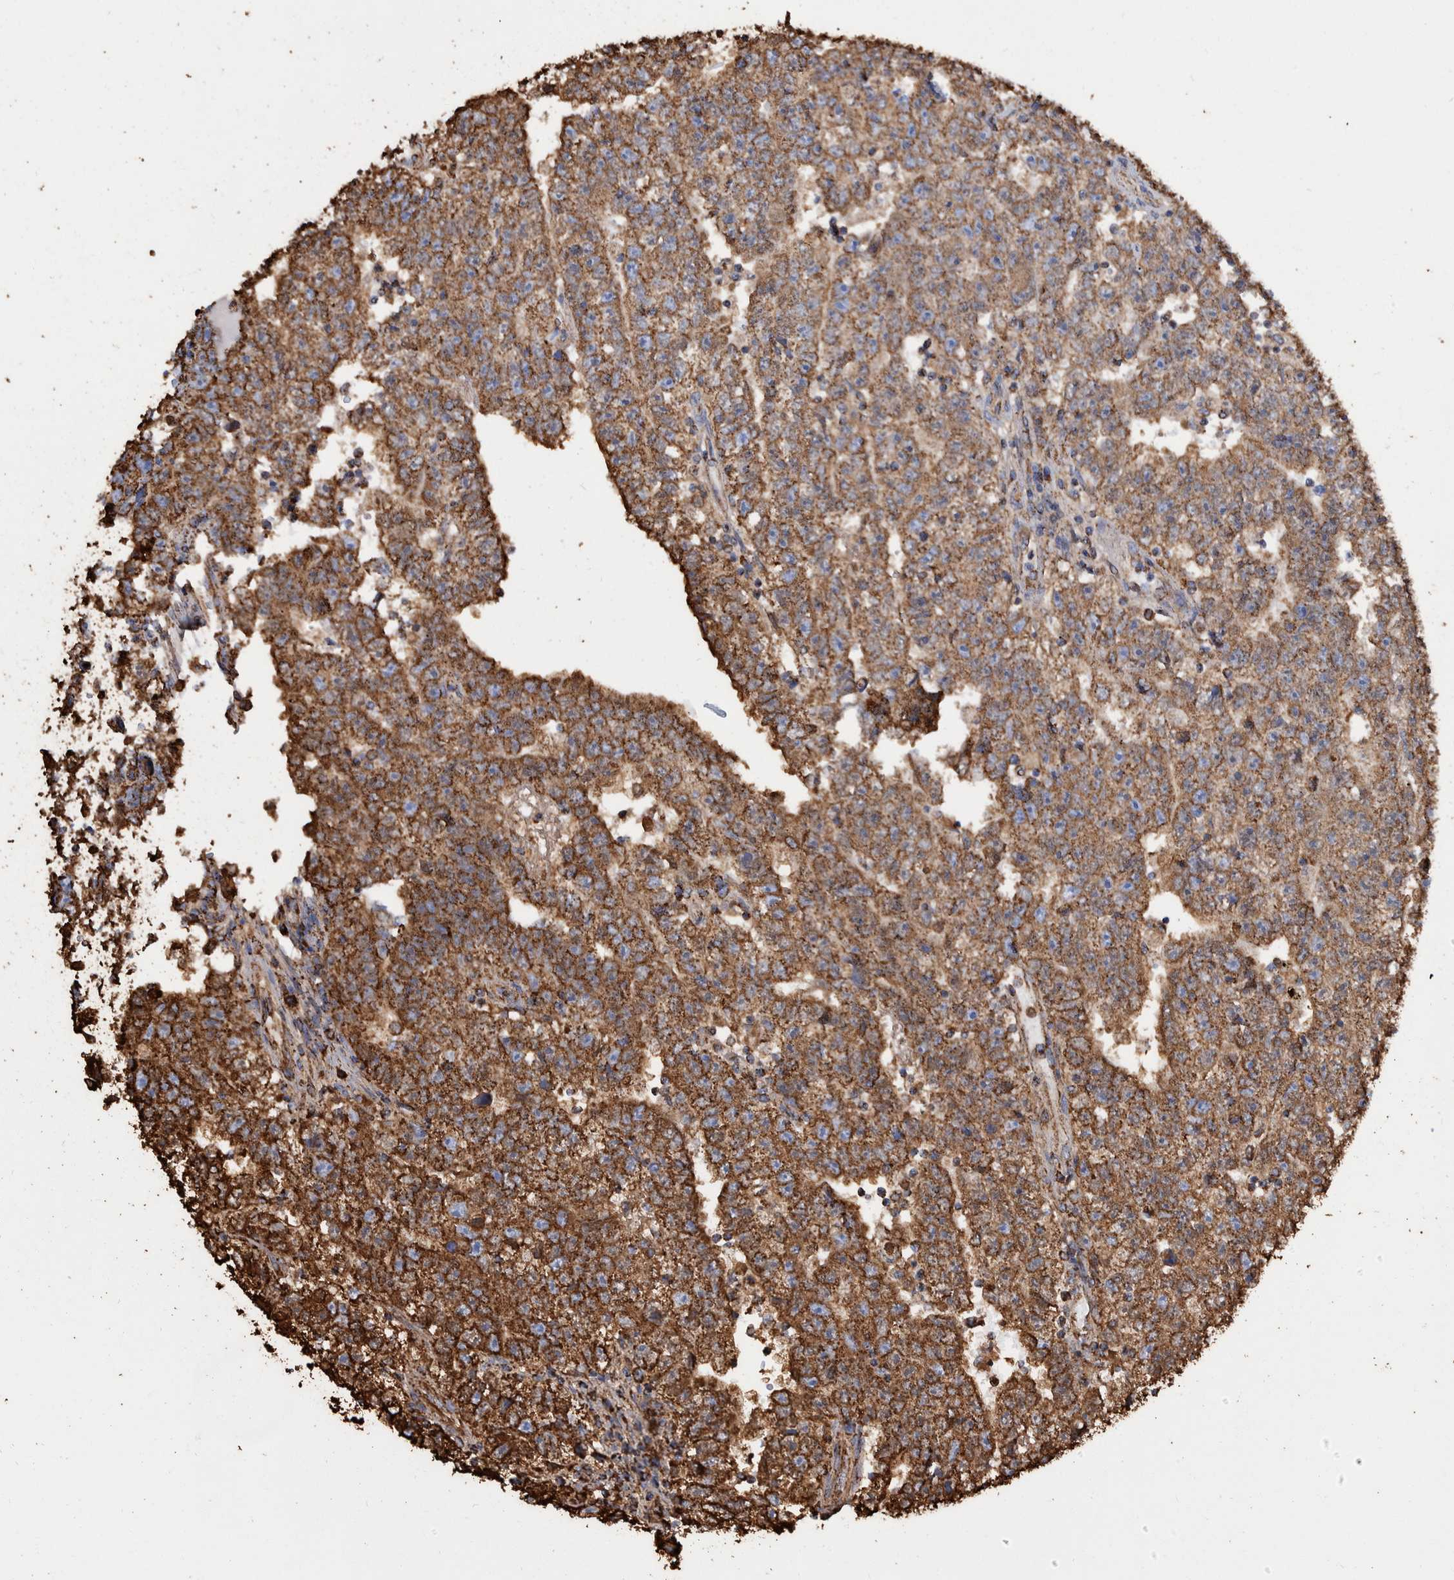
{"staining": {"intensity": "strong", "quantity": ">75%", "location": "cytoplasmic/membranous"}, "tissue": "testis cancer", "cell_type": "Tumor cells", "image_type": "cancer", "snomed": [{"axis": "morphology", "description": "Carcinoma, Embryonal, NOS"}, {"axis": "topography", "description": "Testis"}], "caption": "Testis embryonal carcinoma stained for a protein shows strong cytoplasmic/membranous positivity in tumor cells.", "gene": "VPS26C", "patient": {"sex": "male", "age": 25}}